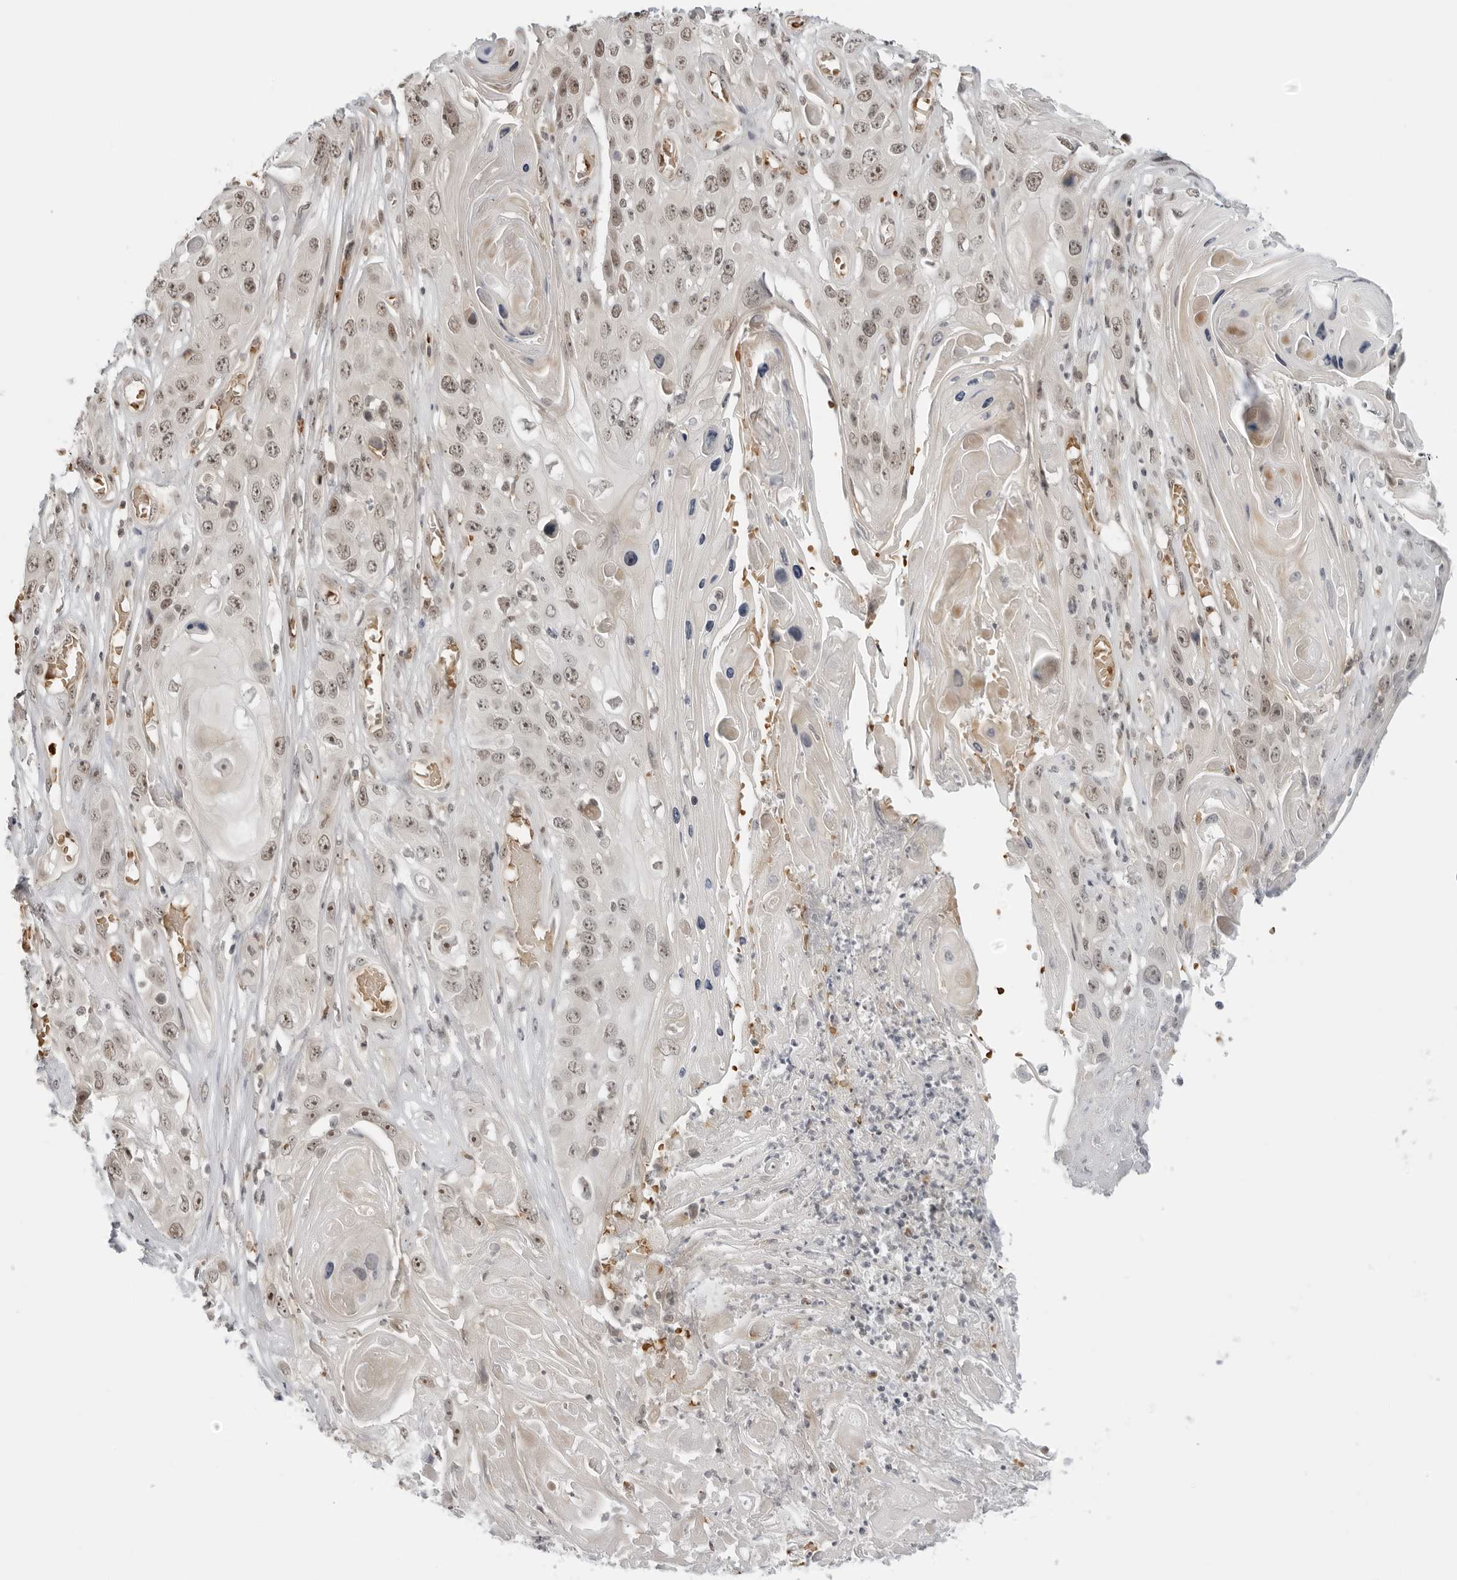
{"staining": {"intensity": "weak", "quantity": ">75%", "location": "nuclear"}, "tissue": "skin cancer", "cell_type": "Tumor cells", "image_type": "cancer", "snomed": [{"axis": "morphology", "description": "Squamous cell carcinoma, NOS"}, {"axis": "topography", "description": "Skin"}], "caption": "Brown immunohistochemical staining in human squamous cell carcinoma (skin) exhibits weak nuclear staining in approximately >75% of tumor cells. The staining was performed using DAB to visualize the protein expression in brown, while the nuclei were stained in blue with hematoxylin (Magnification: 20x).", "gene": "SUGCT", "patient": {"sex": "male", "age": 55}}